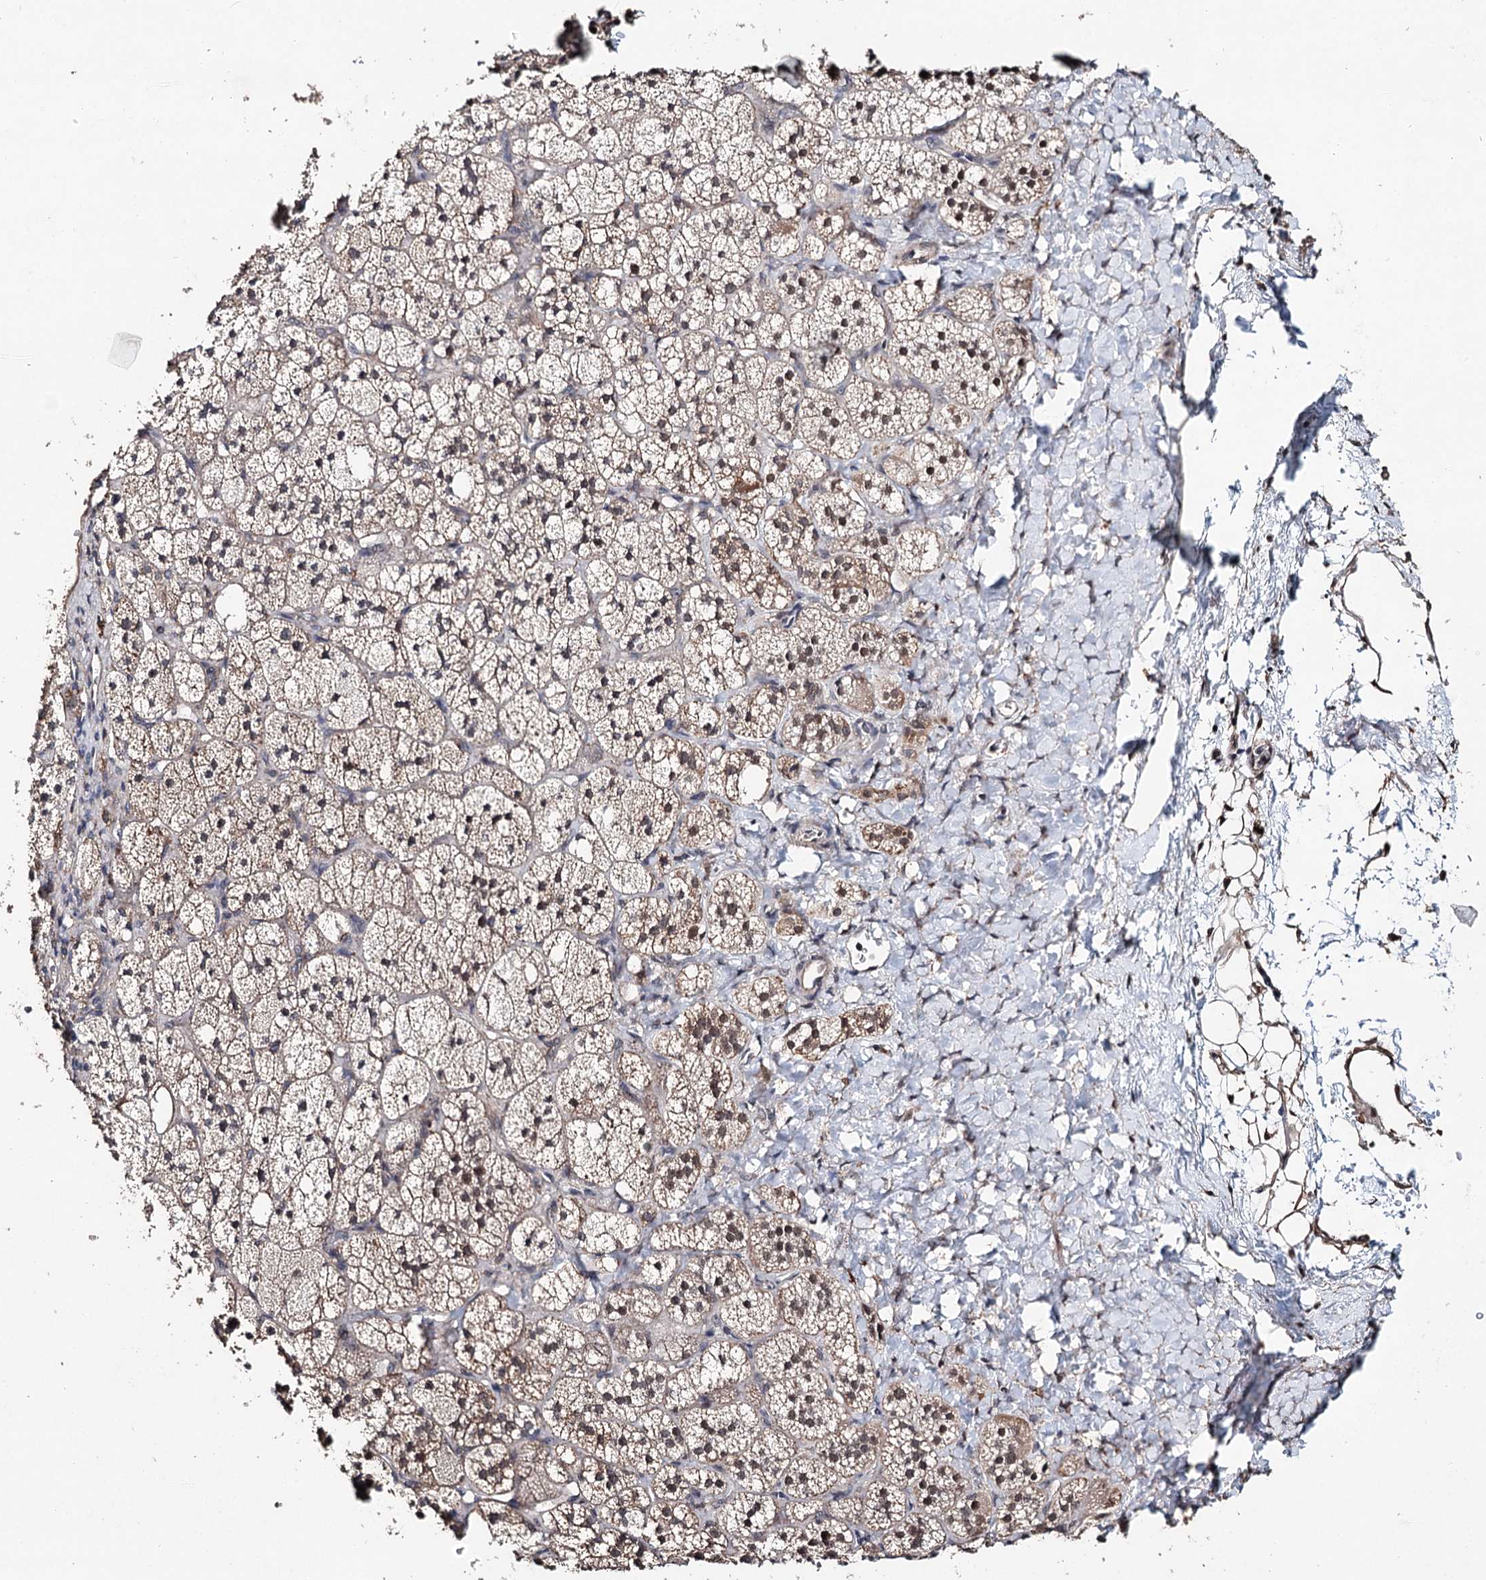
{"staining": {"intensity": "moderate", "quantity": ">75%", "location": "cytoplasmic/membranous,nuclear"}, "tissue": "adrenal gland", "cell_type": "Glandular cells", "image_type": "normal", "snomed": [{"axis": "morphology", "description": "Normal tissue, NOS"}, {"axis": "topography", "description": "Adrenal gland"}], "caption": "Glandular cells exhibit medium levels of moderate cytoplasmic/membranous,nuclear staining in about >75% of cells in normal adrenal gland.", "gene": "NOPCHAP1", "patient": {"sex": "male", "age": 61}}